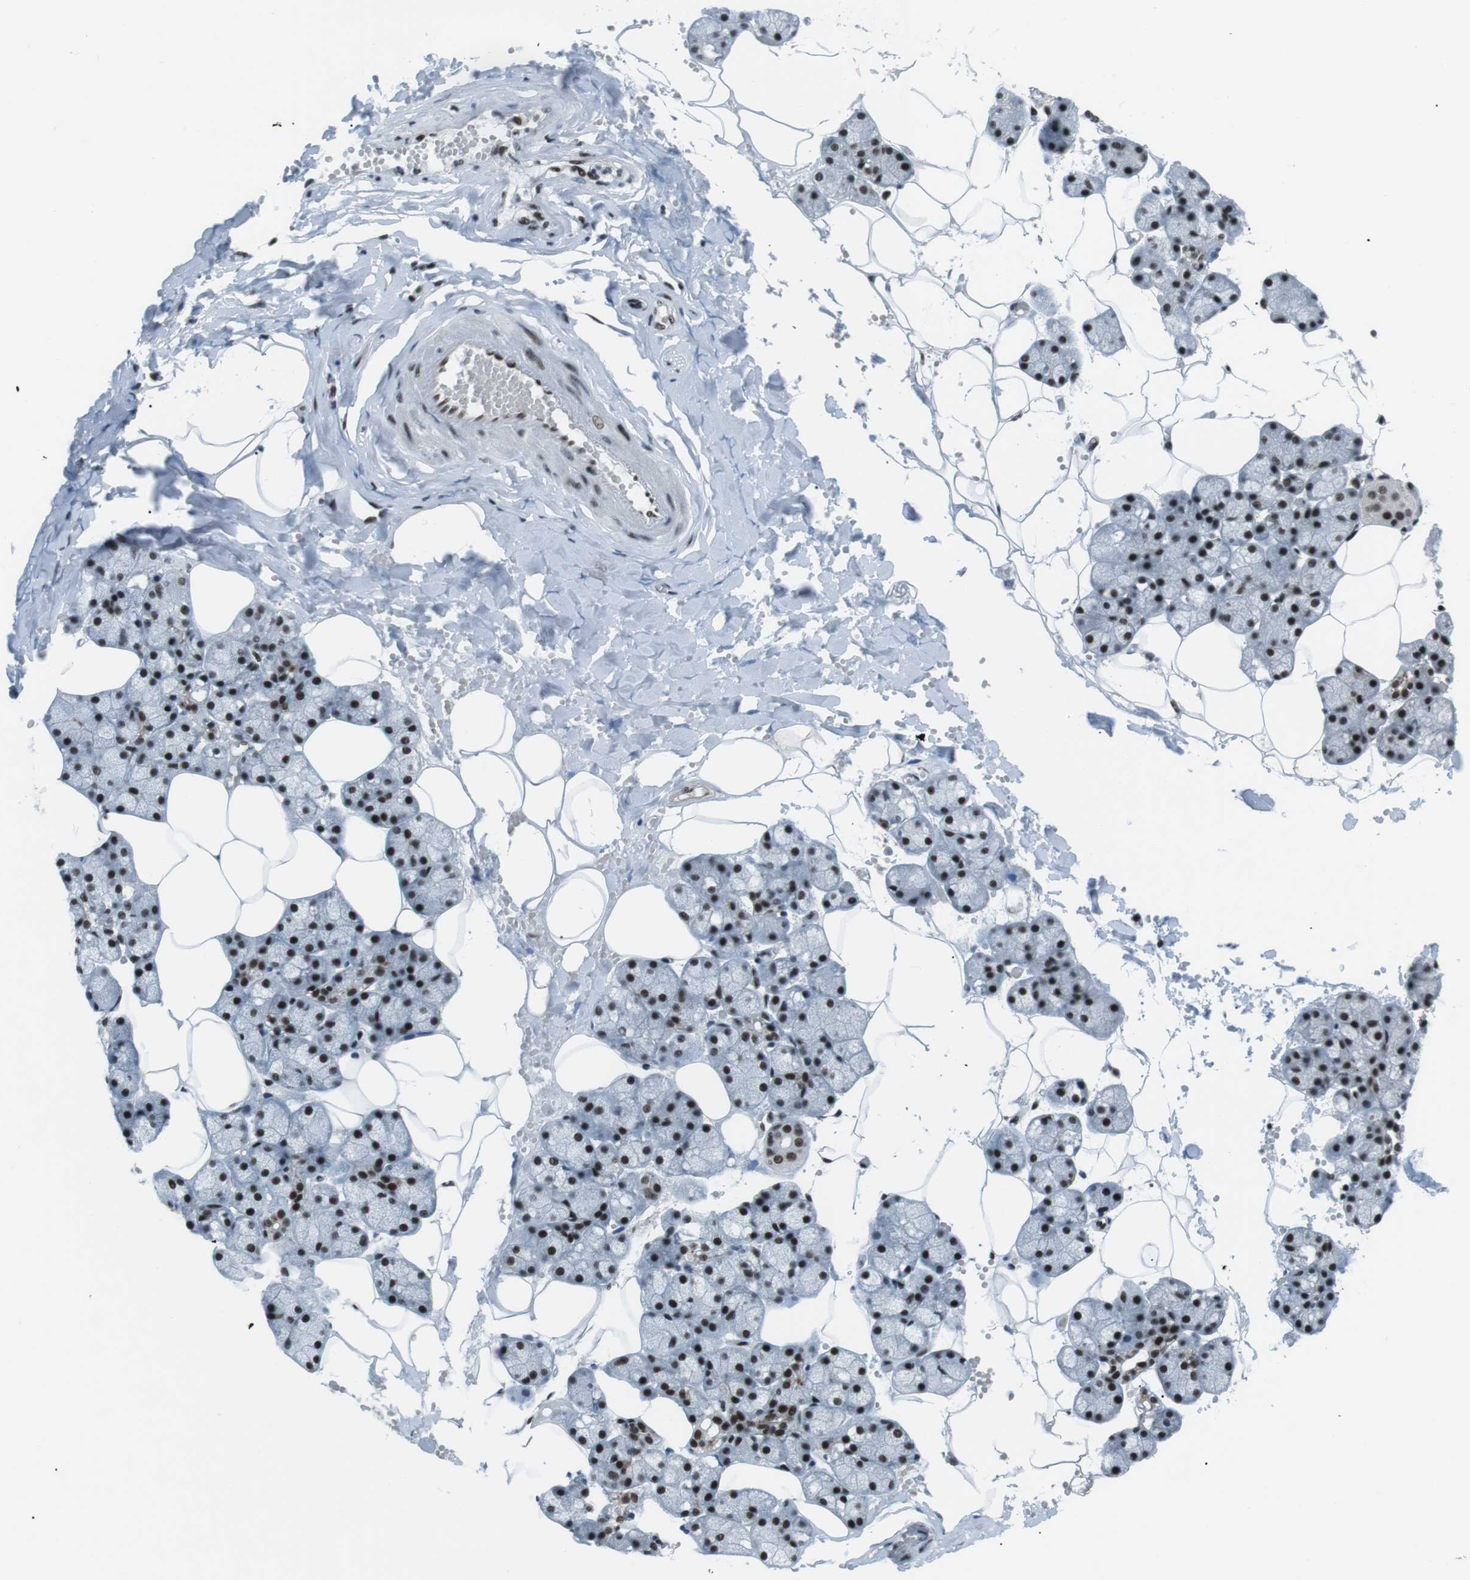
{"staining": {"intensity": "strong", "quantity": ">75%", "location": "nuclear"}, "tissue": "salivary gland", "cell_type": "Glandular cells", "image_type": "normal", "snomed": [{"axis": "morphology", "description": "Normal tissue, NOS"}, {"axis": "topography", "description": "Salivary gland"}], "caption": "The micrograph shows immunohistochemical staining of benign salivary gland. There is strong nuclear staining is present in about >75% of glandular cells.", "gene": "TAF1", "patient": {"sex": "male", "age": 62}}